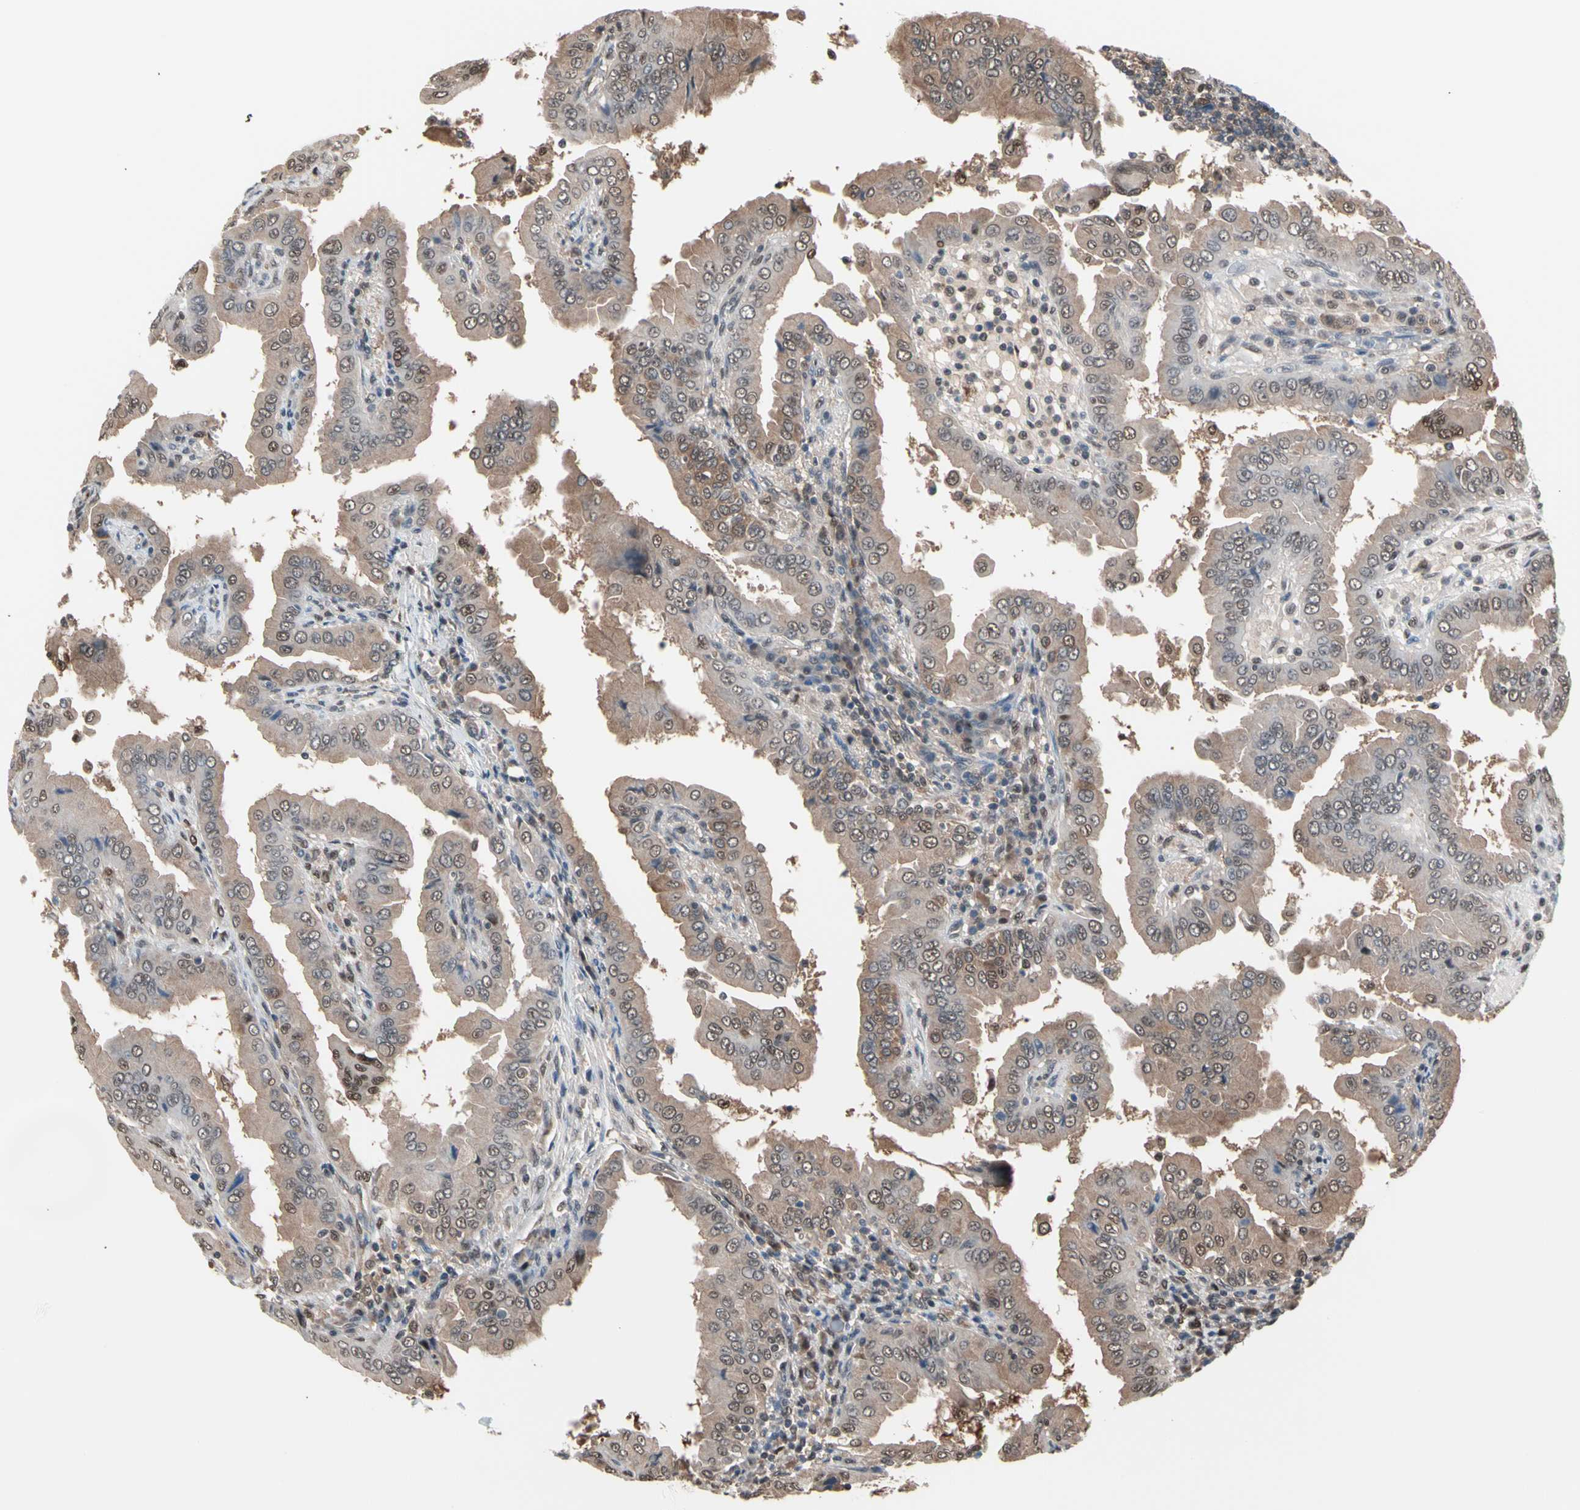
{"staining": {"intensity": "moderate", "quantity": ">75%", "location": "cytoplasmic/membranous,nuclear"}, "tissue": "thyroid cancer", "cell_type": "Tumor cells", "image_type": "cancer", "snomed": [{"axis": "morphology", "description": "Papillary adenocarcinoma, NOS"}, {"axis": "topography", "description": "Thyroid gland"}], "caption": "Human thyroid papillary adenocarcinoma stained with a protein marker exhibits moderate staining in tumor cells.", "gene": "PSMA2", "patient": {"sex": "male", "age": 33}}